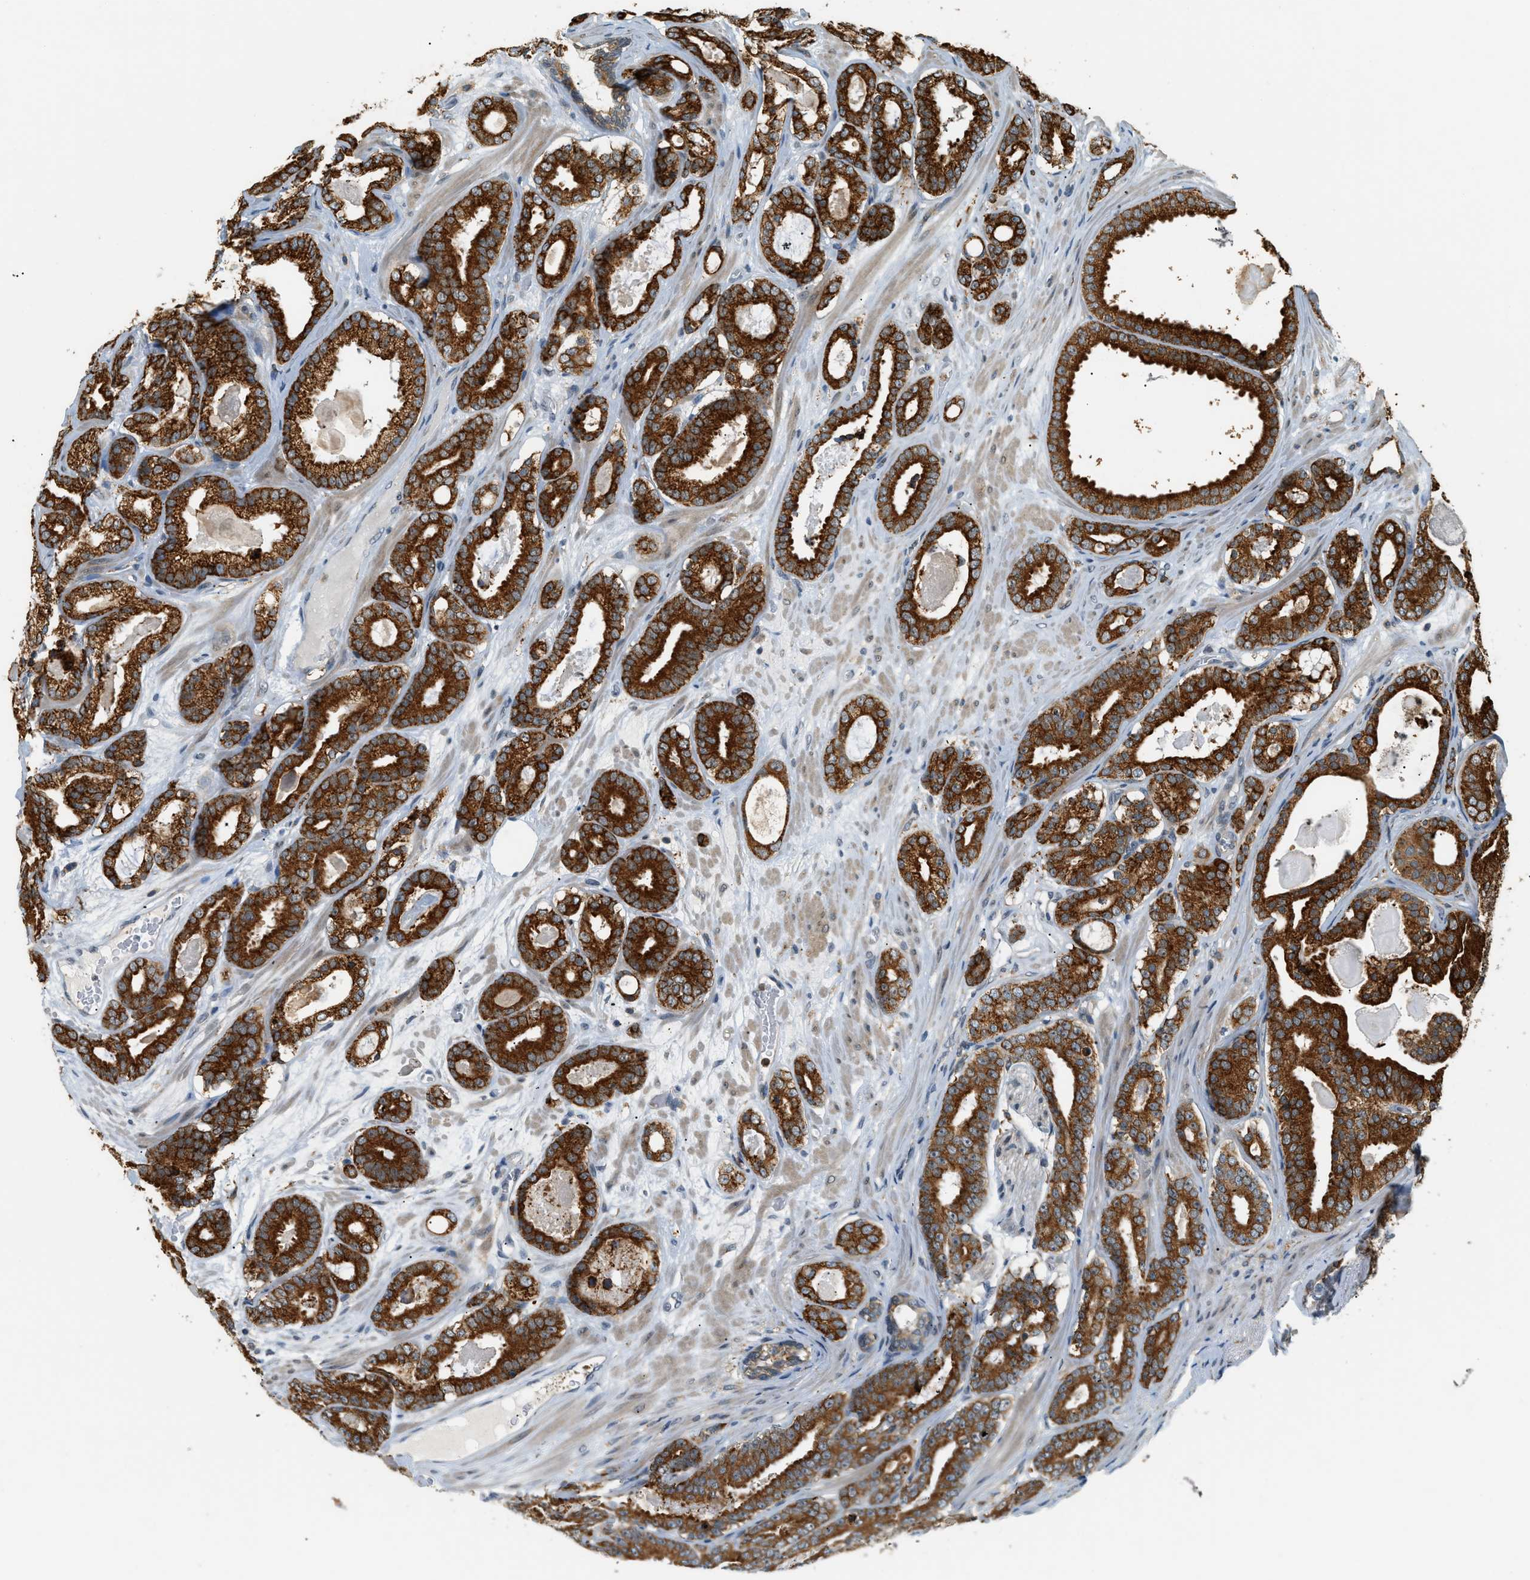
{"staining": {"intensity": "strong", "quantity": ">75%", "location": "cytoplasmic/membranous"}, "tissue": "prostate cancer", "cell_type": "Tumor cells", "image_type": "cancer", "snomed": [{"axis": "morphology", "description": "Adenocarcinoma, High grade"}, {"axis": "topography", "description": "Prostate"}], "caption": "Human prostate high-grade adenocarcinoma stained for a protein (brown) demonstrates strong cytoplasmic/membranous positive staining in approximately >75% of tumor cells.", "gene": "SEMA4D", "patient": {"sex": "male", "age": 60}}